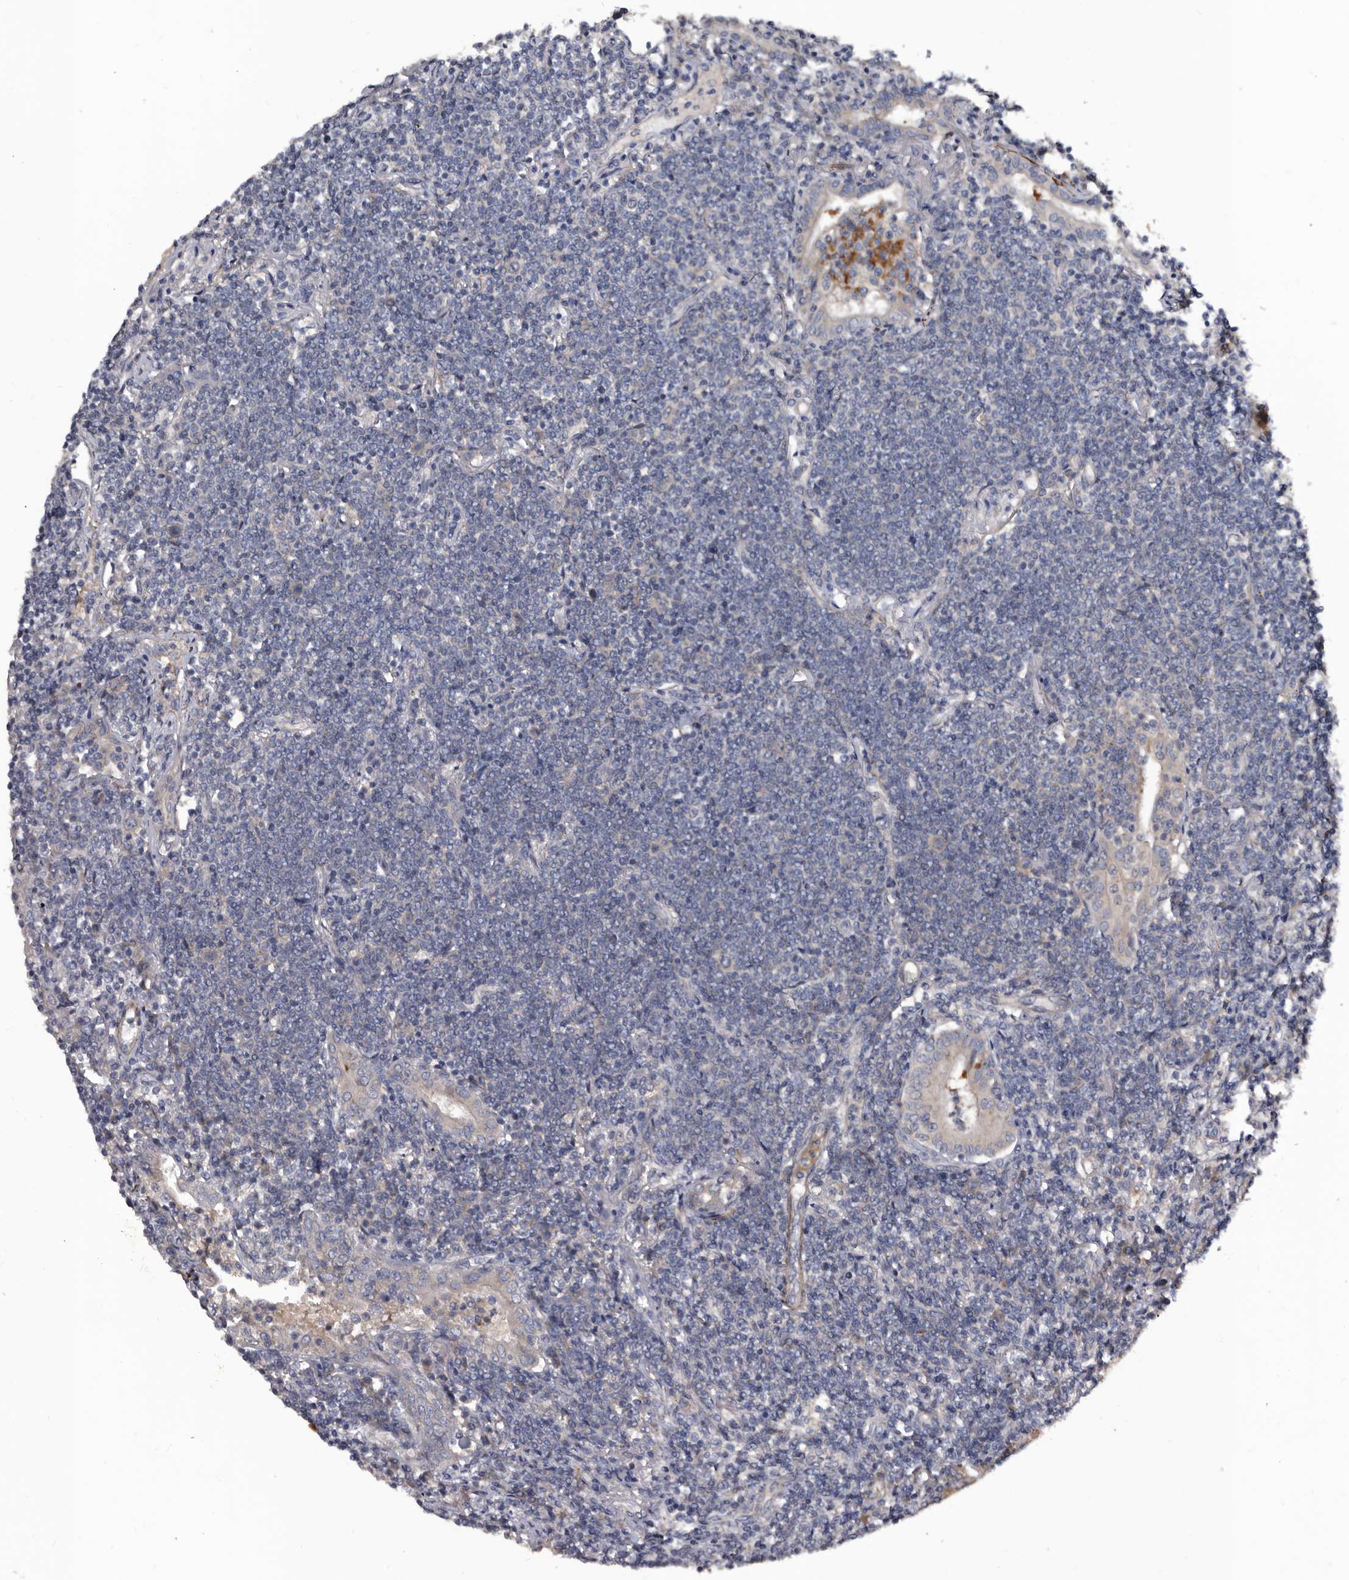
{"staining": {"intensity": "negative", "quantity": "none", "location": "none"}, "tissue": "lymphoma", "cell_type": "Tumor cells", "image_type": "cancer", "snomed": [{"axis": "morphology", "description": "Malignant lymphoma, non-Hodgkin's type, Low grade"}, {"axis": "topography", "description": "Lung"}], "caption": "DAB immunohistochemical staining of human lymphoma exhibits no significant staining in tumor cells.", "gene": "IARS1", "patient": {"sex": "female", "age": 71}}